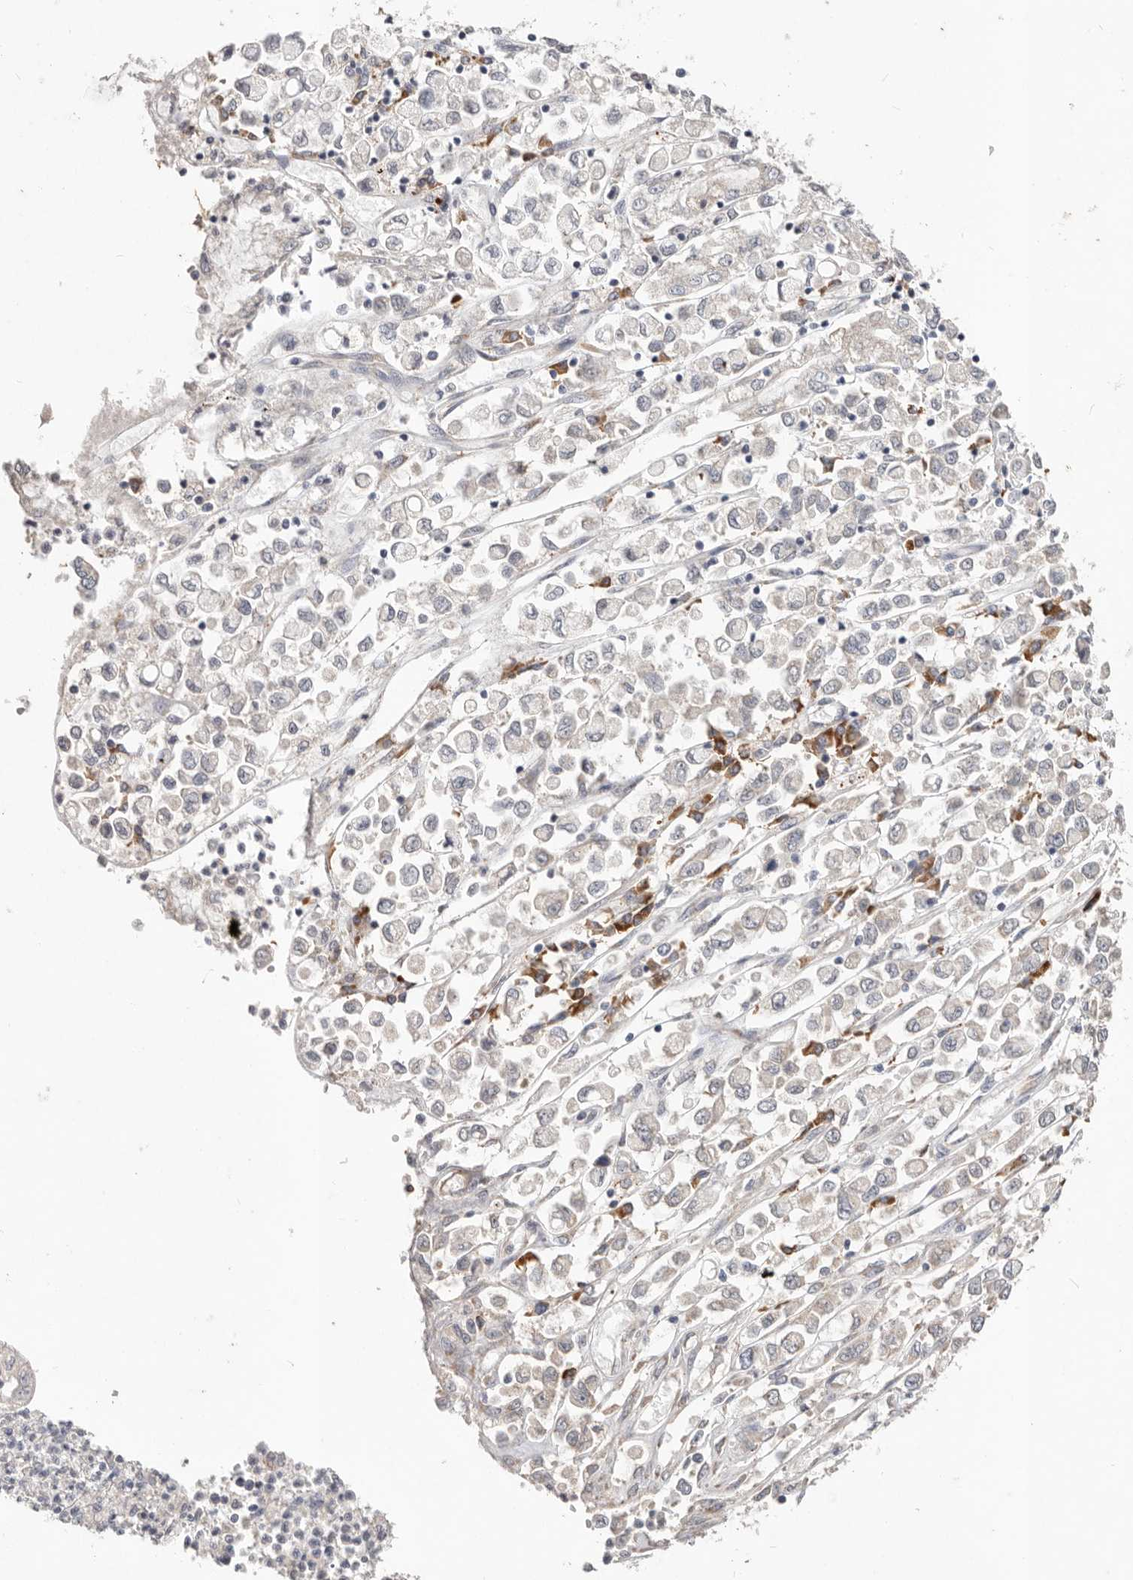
{"staining": {"intensity": "negative", "quantity": "none", "location": "none"}, "tissue": "stomach cancer", "cell_type": "Tumor cells", "image_type": "cancer", "snomed": [{"axis": "morphology", "description": "Adenocarcinoma, NOS"}, {"axis": "topography", "description": "Stomach"}], "caption": "Stomach adenocarcinoma was stained to show a protein in brown. There is no significant positivity in tumor cells.", "gene": "WDR77", "patient": {"sex": "female", "age": 76}}